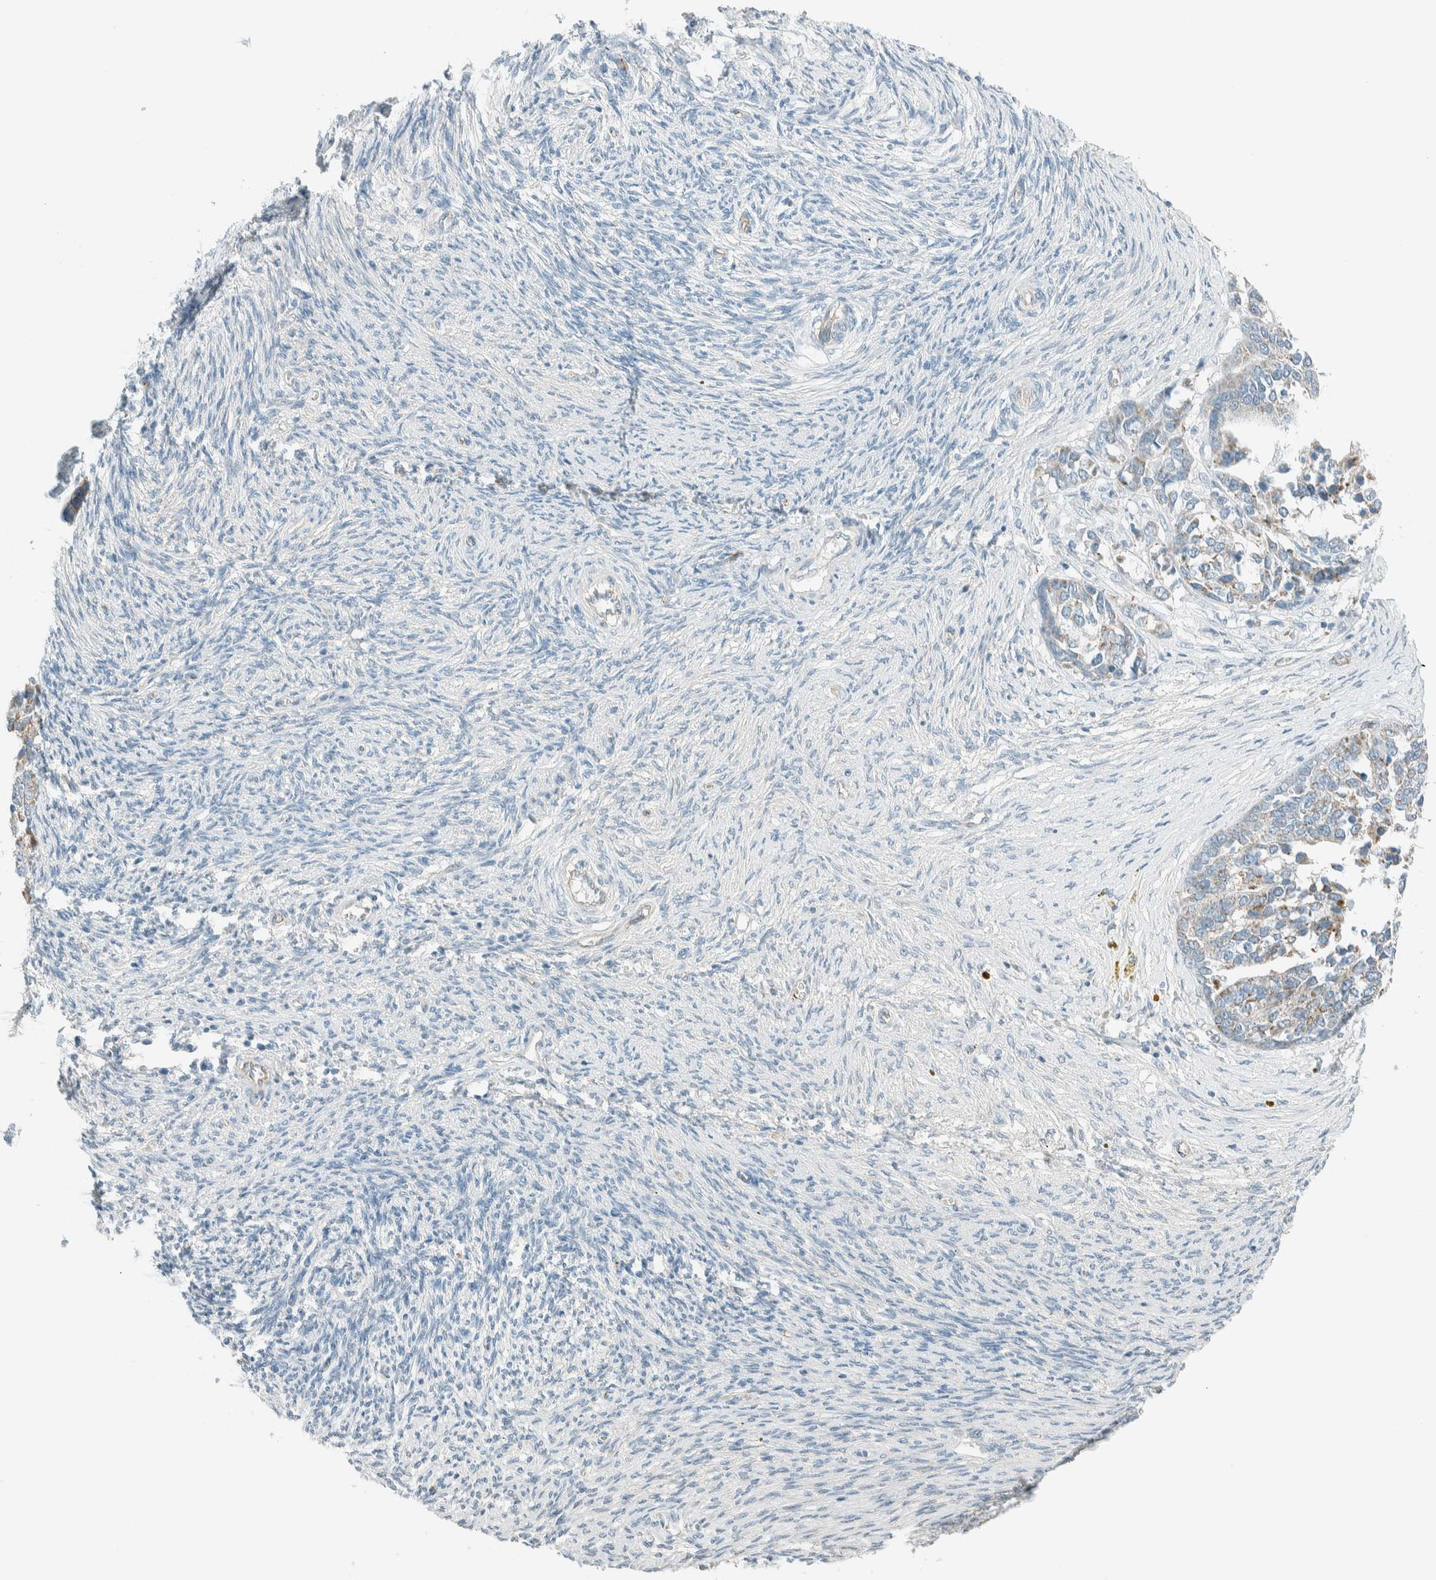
{"staining": {"intensity": "weak", "quantity": "<25%", "location": "cytoplasmic/membranous"}, "tissue": "ovarian cancer", "cell_type": "Tumor cells", "image_type": "cancer", "snomed": [{"axis": "morphology", "description": "Cystadenocarcinoma, serous, NOS"}, {"axis": "topography", "description": "Ovary"}], "caption": "Histopathology image shows no protein positivity in tumor cells of ovarian serous cystadenocarcinoma tissue.", "gene": "SLFN12", "patient": {"sex": "female", "age": 44}}